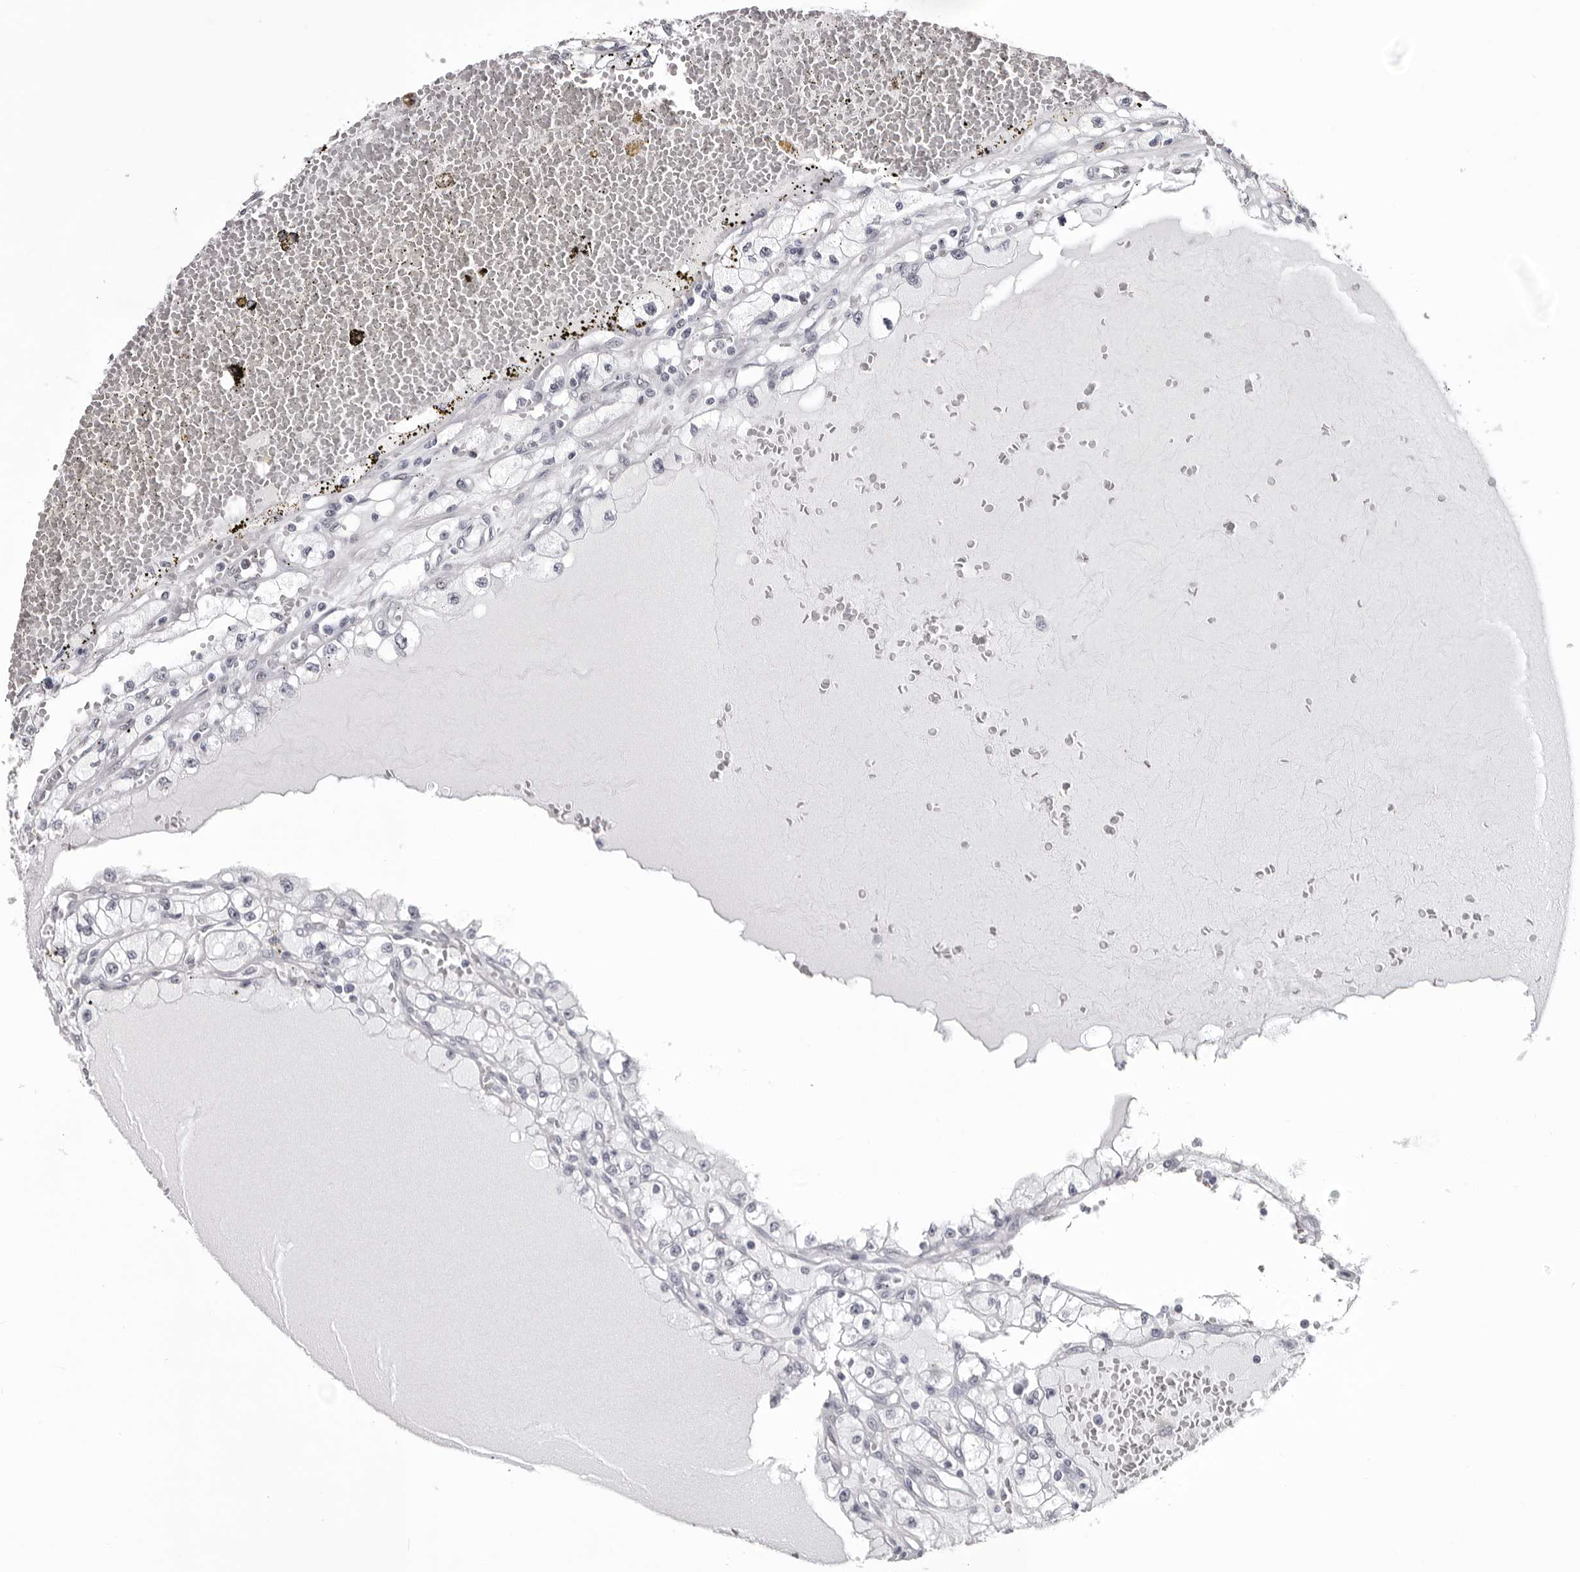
{"staining": {"intensity": "negative", "quantity": "none", "location": "none"}, "tissue": "renal cancer", "cell_type": "Tumor cells", "image_type": "cancer", "snomed": [{"axis": "morphology", "description": "Adenocarcinoma, NOS"}, {"axis": "topography", "description": "Kidney"}], "caption": "The image shows no significant expression in tumor cells of renal cancer (adenocarcinoma).", "gene": "NUMA1", "patient": {"sex": "male", "age": 56}}